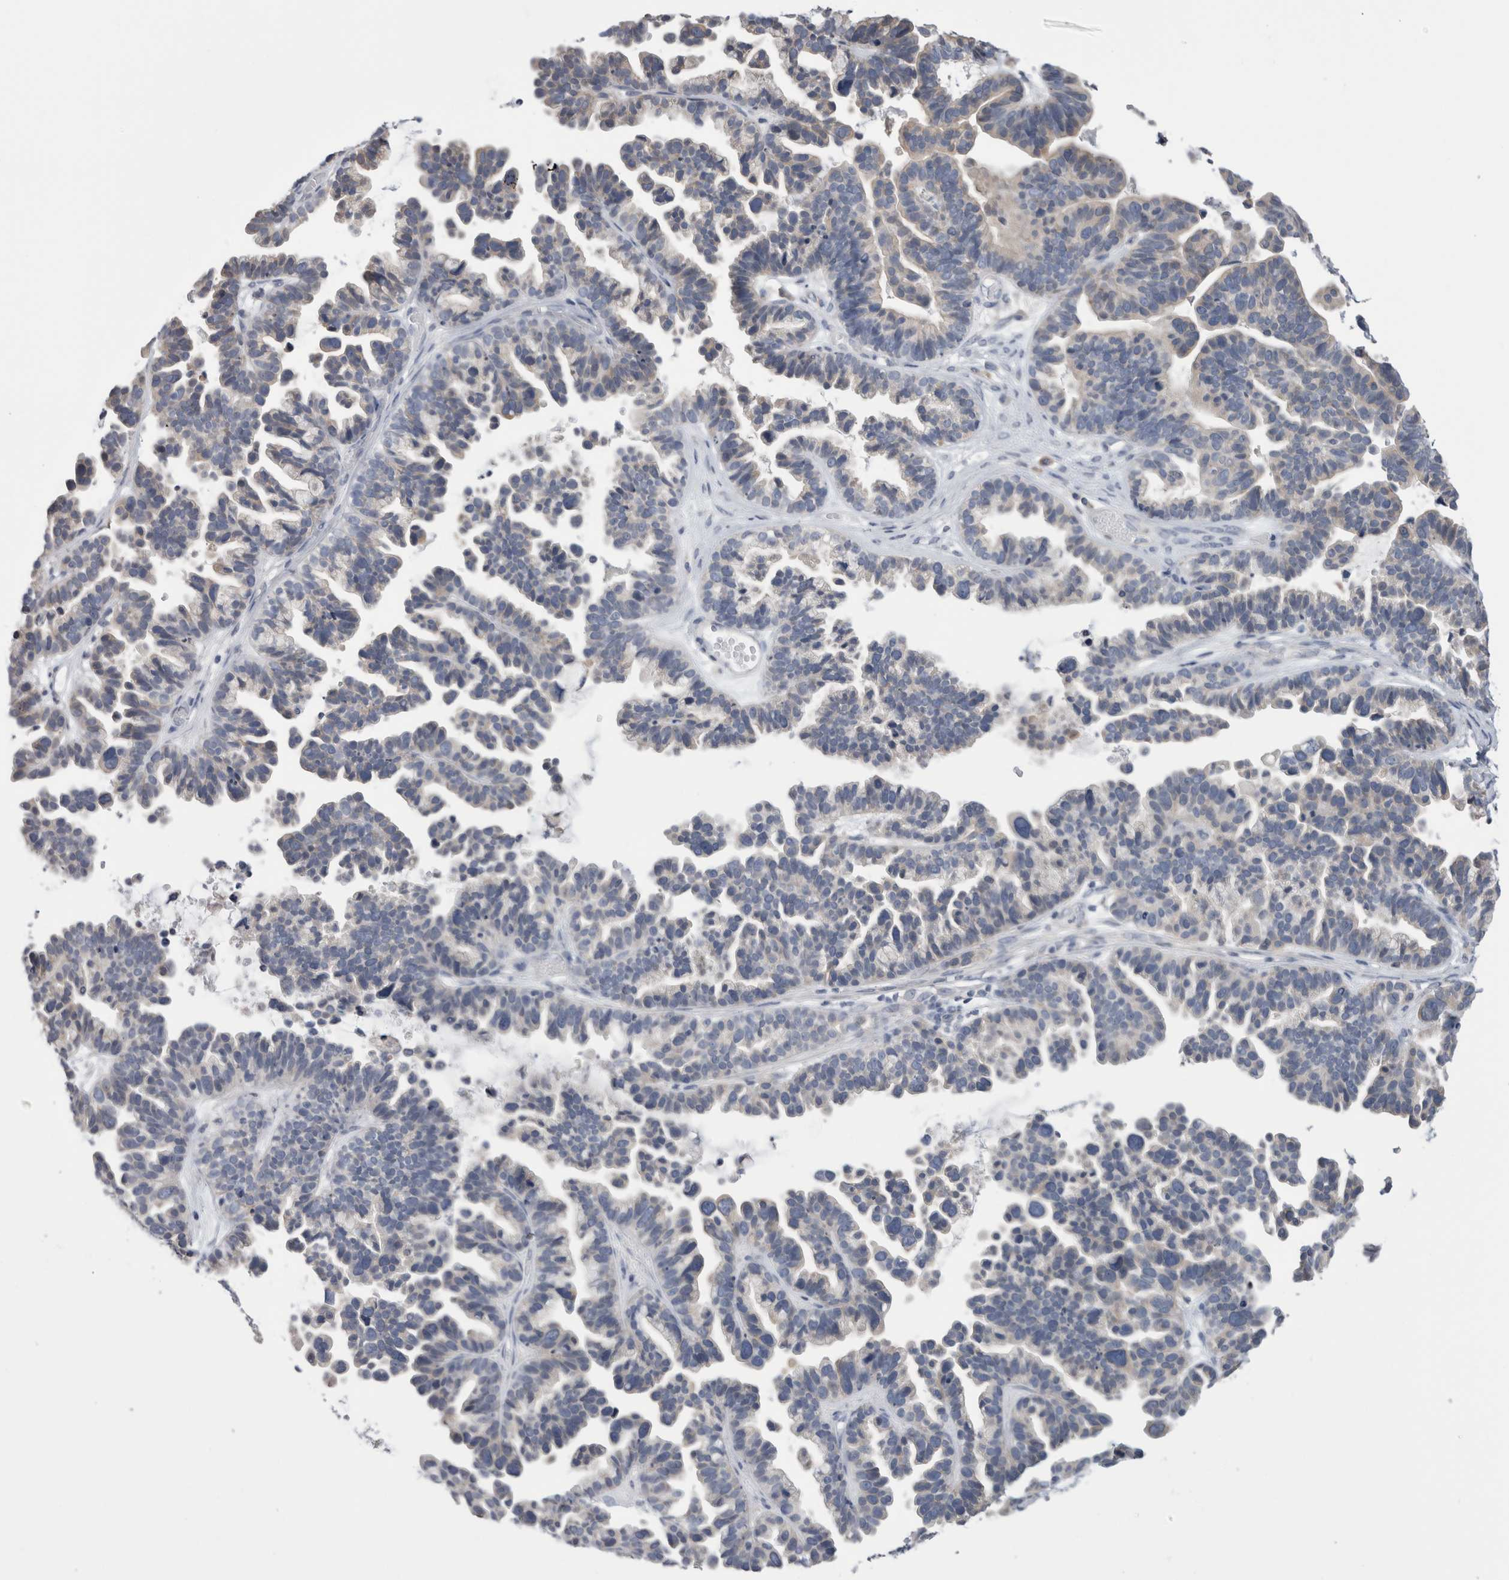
{"staining": {"intensity": "negative", "quantity": "none", "location": "none"}, "tissue": "ovarian cancer", "cell_type": "Tumor cells", "image_type": "cancer", "snomed": [{"axis": "morphology", "description": "Cystadenocarcinoma, serous, NOS"}, {"axis": "topography", "description": "Ovary"}], "caption": "DAB (3,3'-diaminobenzidine) immunohistochemical staining of human ovarian cancer (serous cystadenocarcinoma) shows no significant expression in tumor cells. Brightfield microscopy of IHC stained with DAB (3,3'-diaminobenzidine) (brown) and hematoxylin (blue), captured at high magnification.", "gene": "SMAP2", "patient": {"sex": "female", "age": 56}}